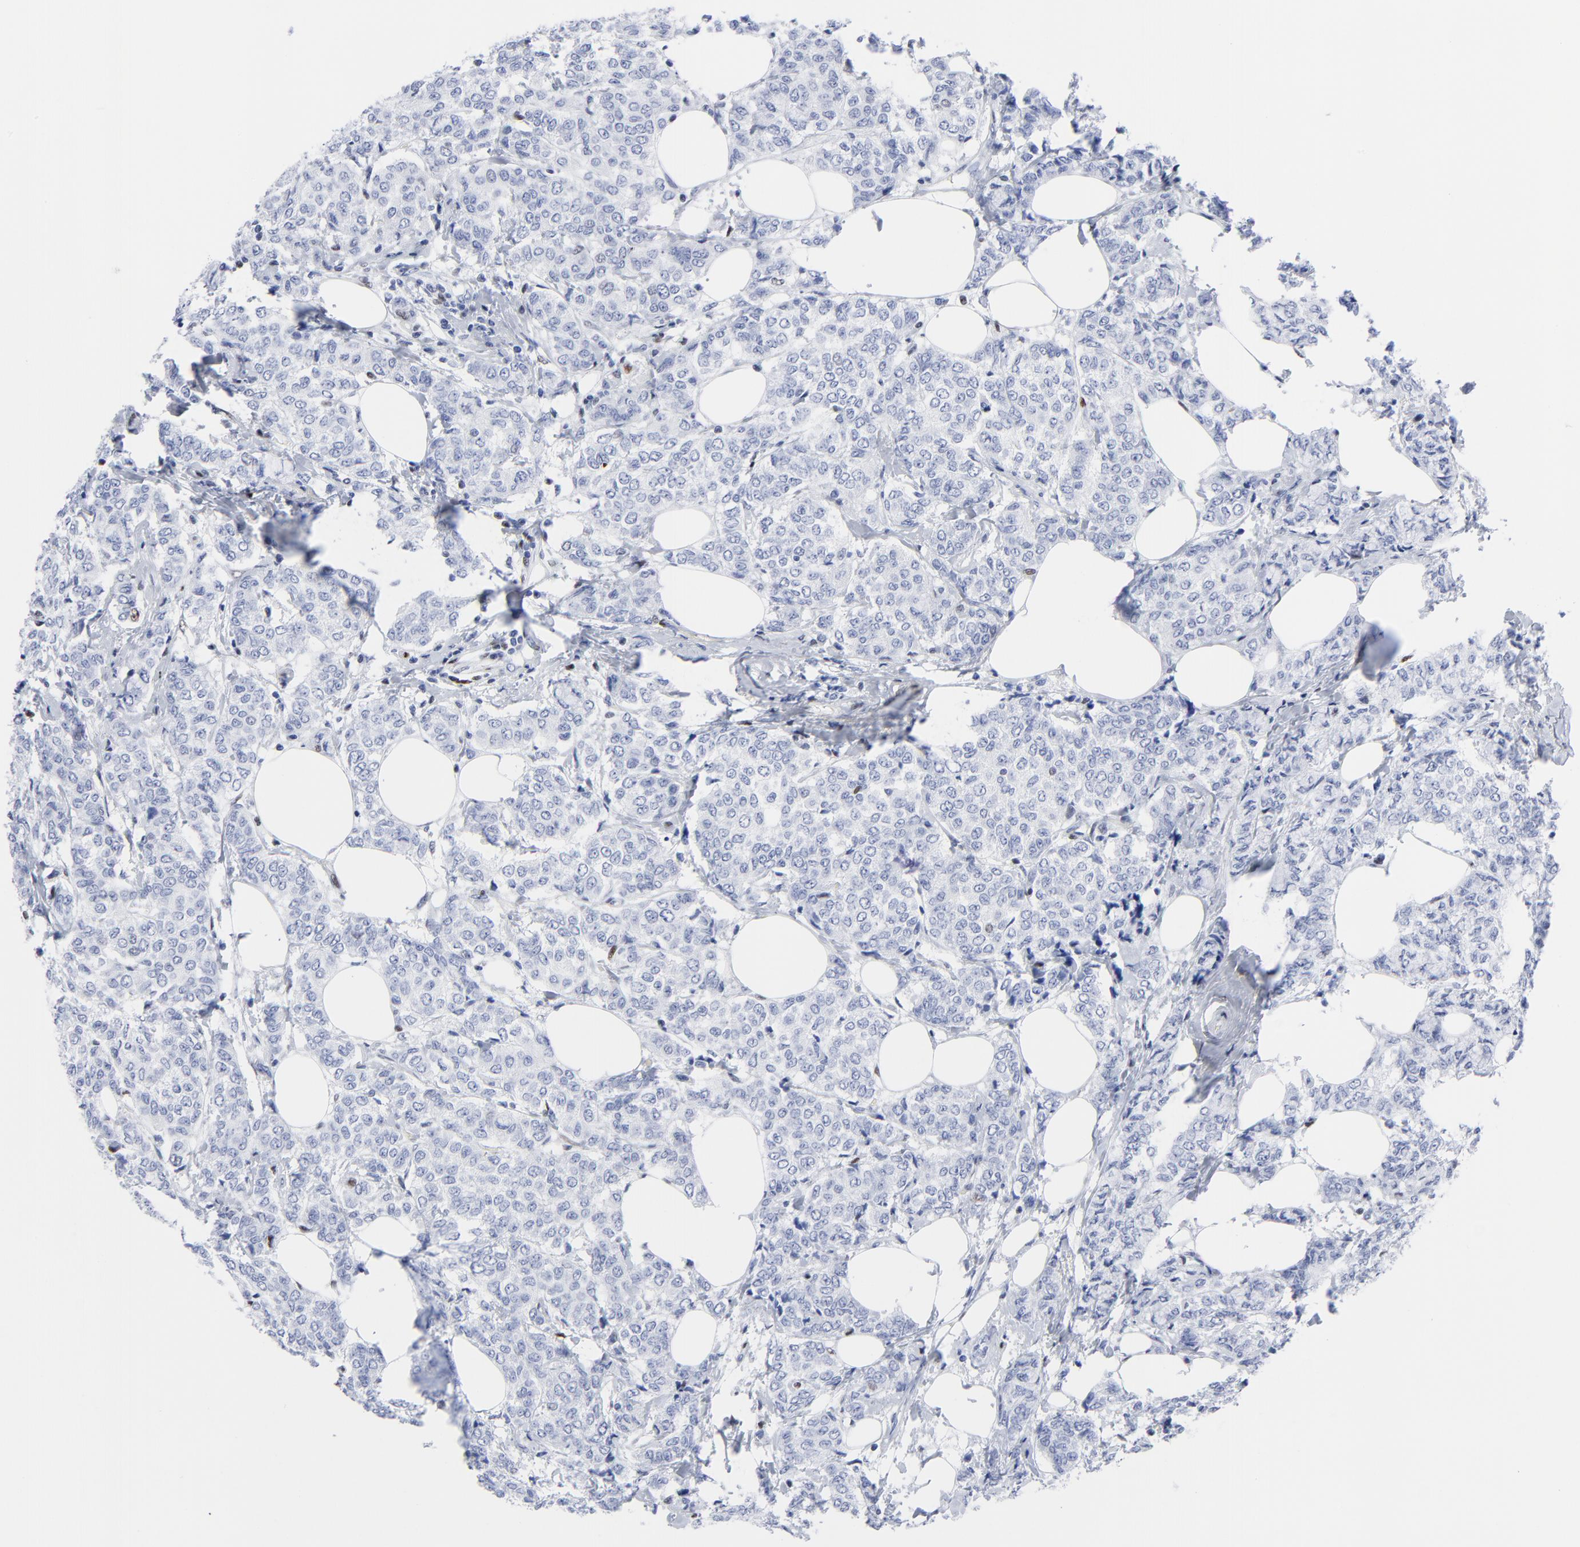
{"staining": {"intensity": "negative", "quantity": "none", "location": "none"}, "tissue": "breast cancer", "cell_type": "Tumor cells", "image_type": "cancer", "snomed": [{"axis": "morphology", "description": "Lobular carcinoma"}, {"axis": "topography", "description": "Breast"}], "caption": "IHC photomicrograph of neoplastic tissue: human lobular carcinoma (breast) stained with DAB (3,3'-diaminobenzidine) reveals no significant protein staining in tumor cells.", "gene": "JUN", "patient": {"sex": "female", "age": 60}}